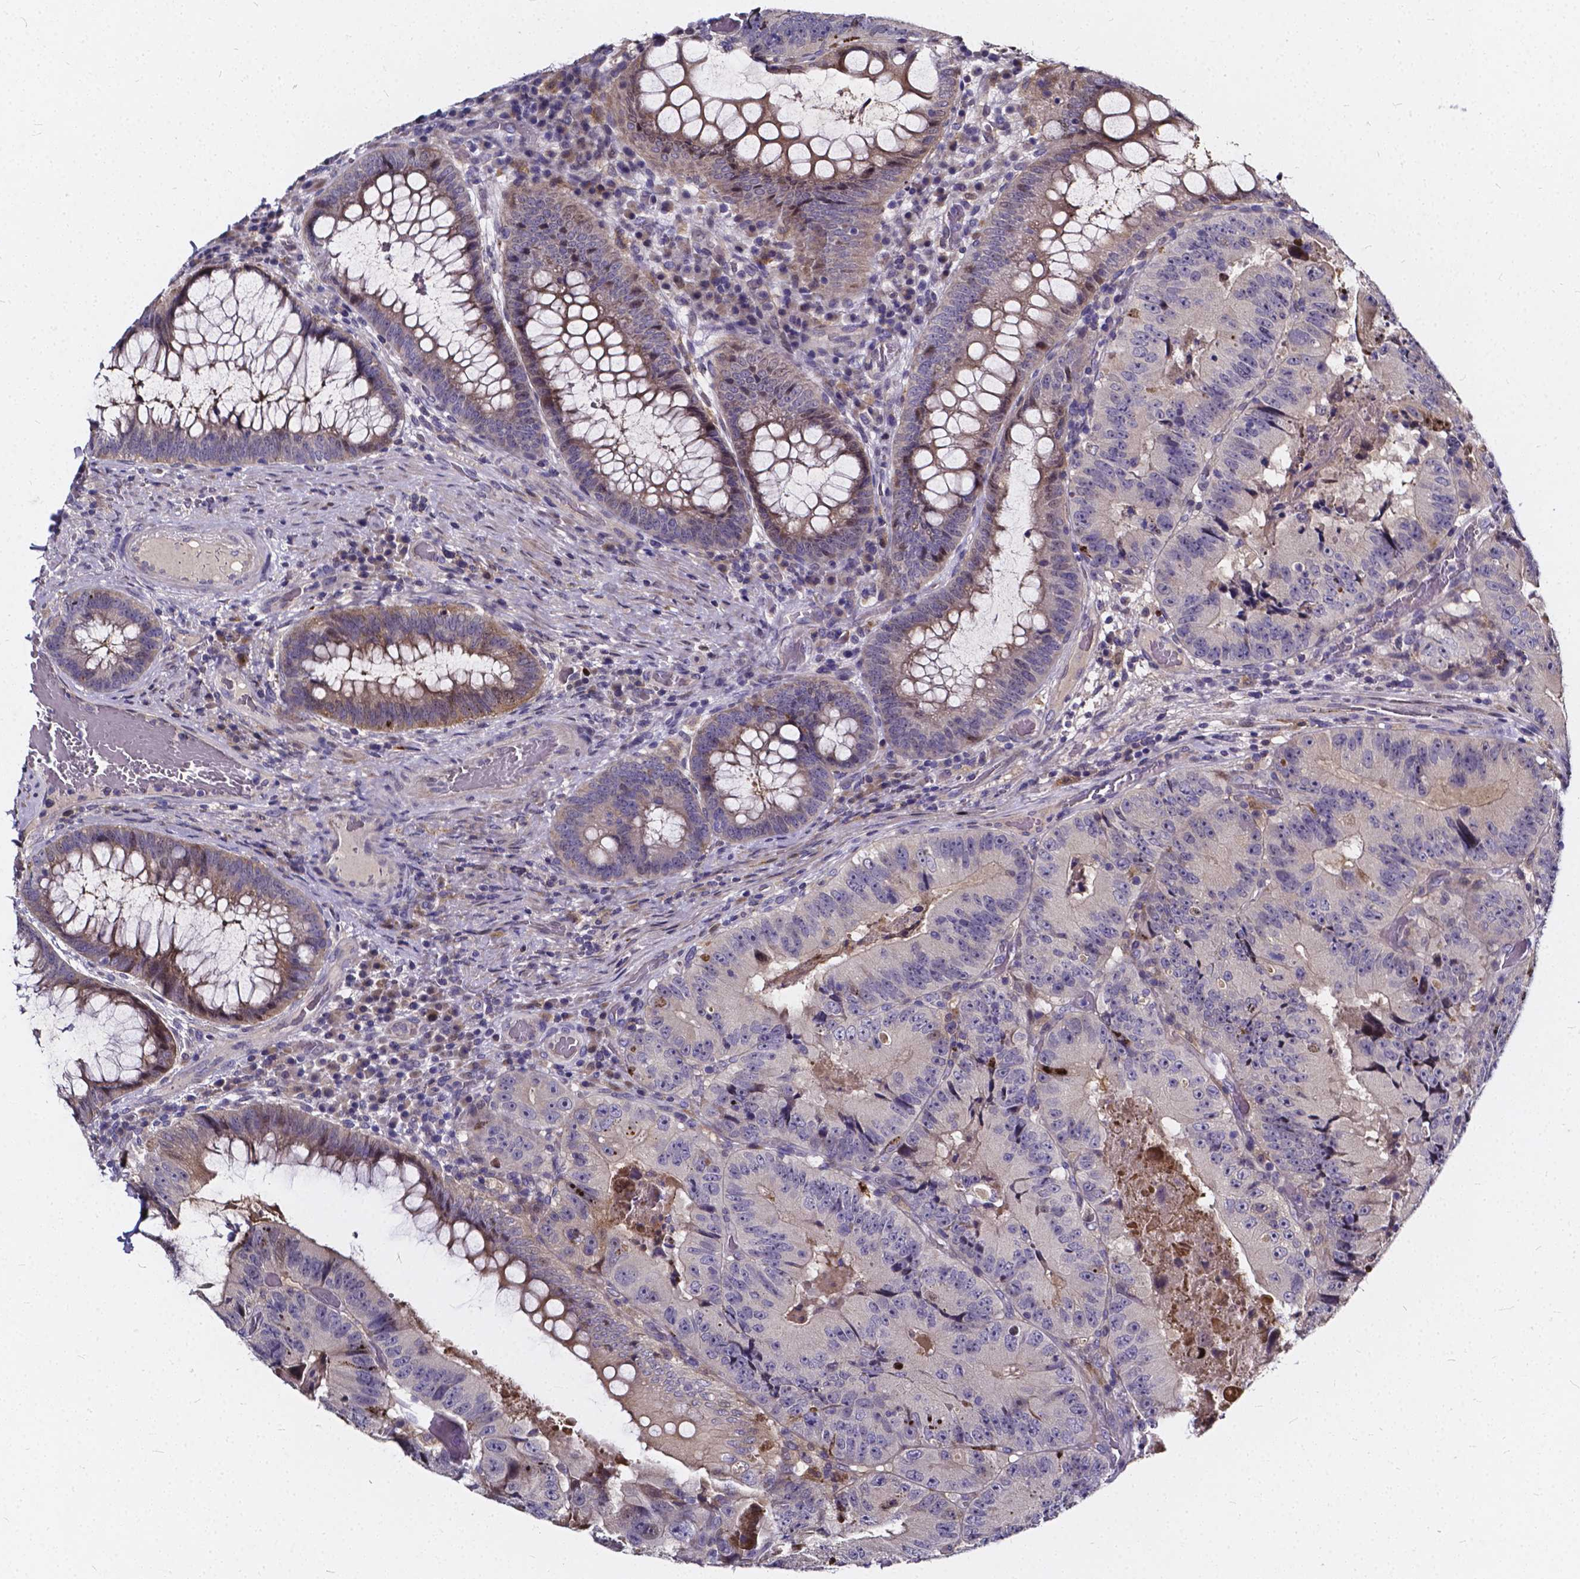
{"staining": {"intensity": "weak", "quantity": "<25%", "location": "cytoplasmic/membranous"}, "tissue": "colorectal cancer", "cell_type": "Tumor cells", "image_type": "cancer", "snomed": [{"axis": "morphology", "description": "Adenocarcinoma, NOS"}, {"axis": "topography", "description": "Colon"}], "caption": "Histopathology image shows no protein expression in tumor cells of colorectal cancer tissue. Brightfield microscopy of immunohistochemistry stained with DAB (brown) and hematoxylin (blue), captured at high magnification.", "gene": "SOWAHA", "patient": {"sex": "female", "age": 86}}